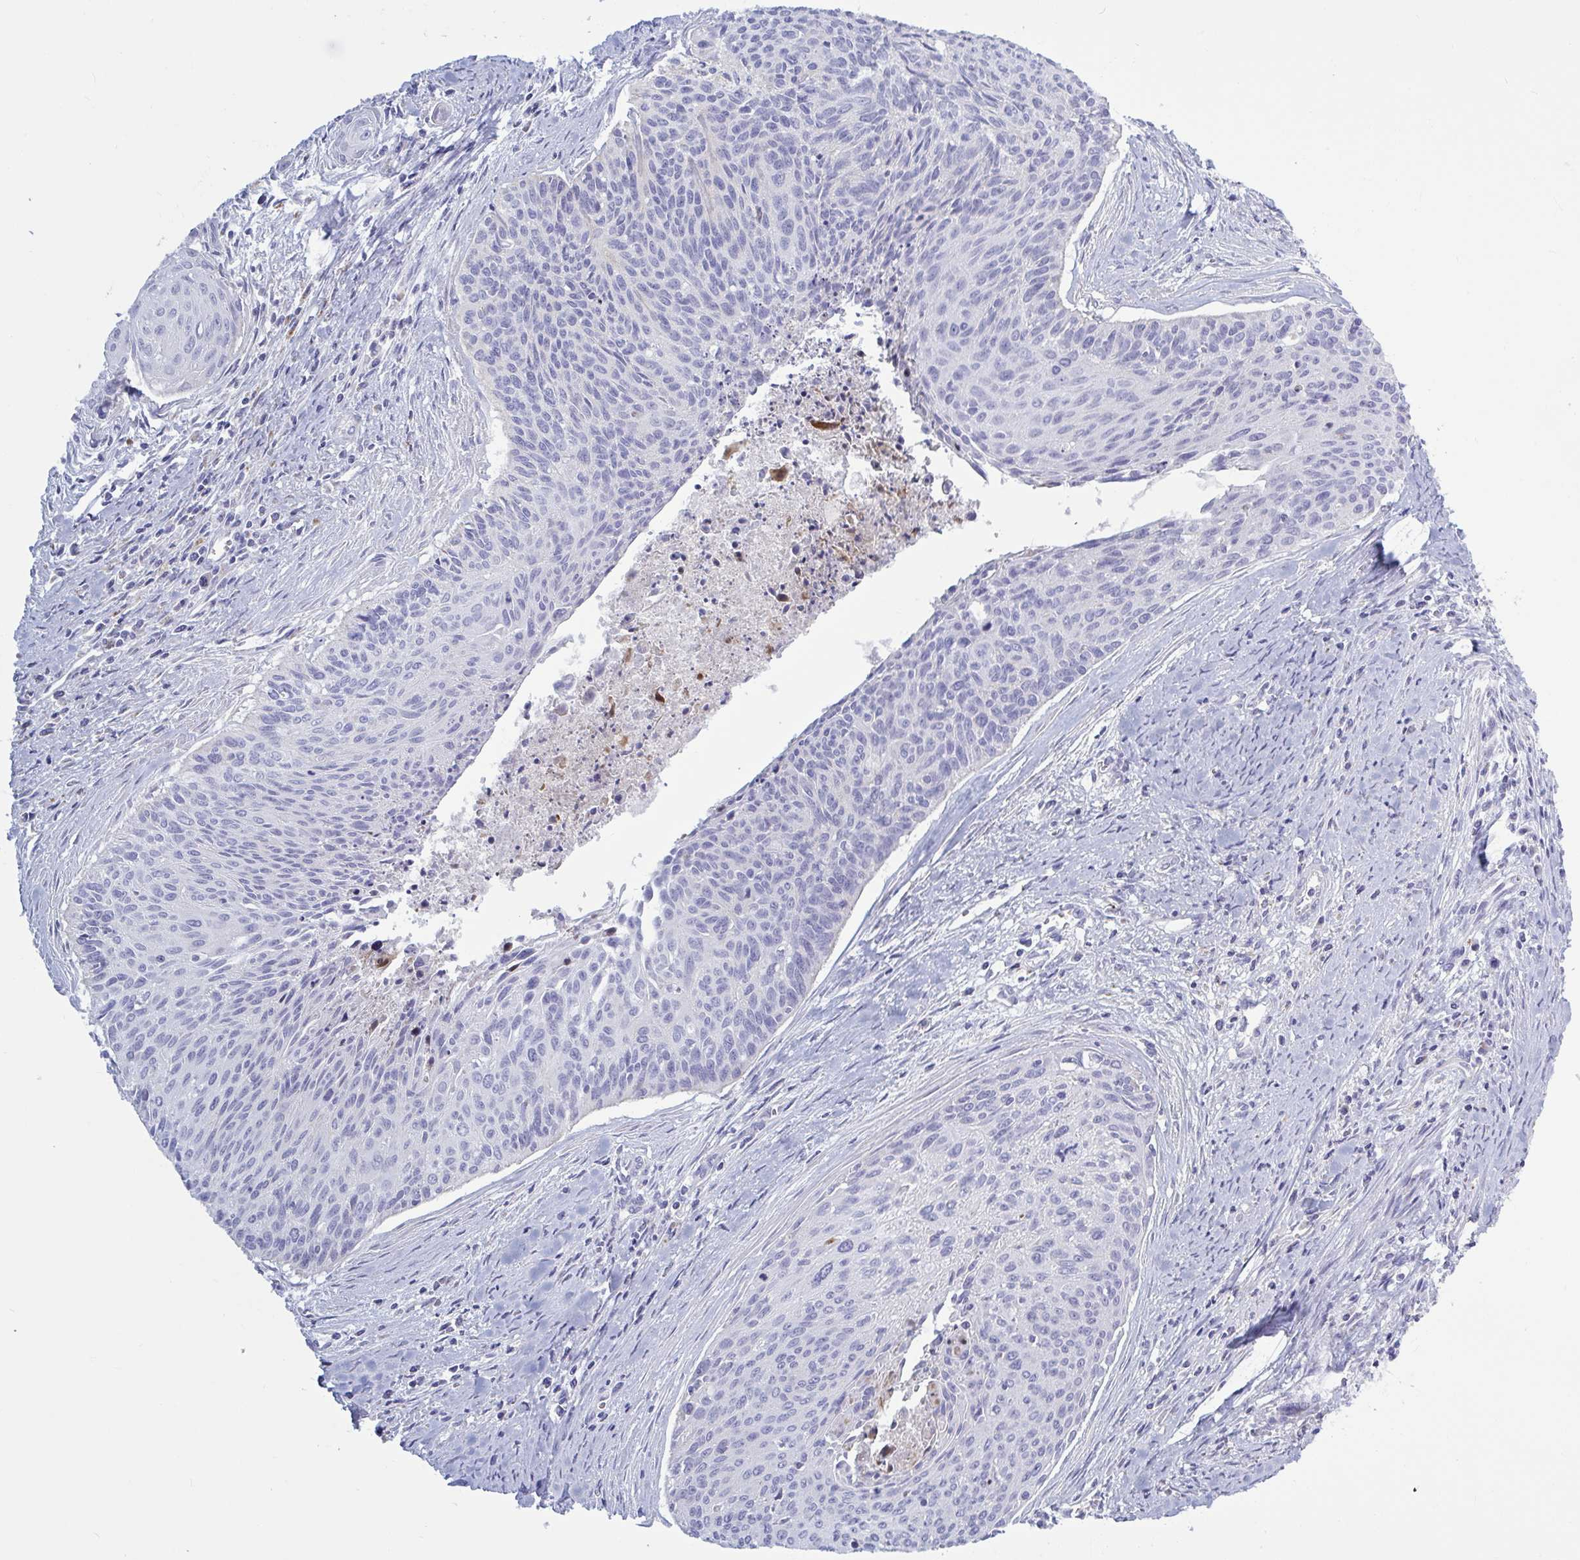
{"staining": {"intensity": "negative", "quantity": "none", "location": "none"}, "tissue": "cervical cancer", "cell_type": "Tumor cells", "image_type": "cancer", "snomed": [{"axis": "morphology", "description": "Squamous cell carcinoma, NOS"}, {"axis": "topography", "description": "Cervix"}], "caption": "Protein analysis of cervical cancer displays no significant expression in tumor cells. (DAB immunohistochemistry (IHC) with hematoxylin counter stain).", "gene": "ATG9A", "patient": {"sex": "female", "age": 55}}